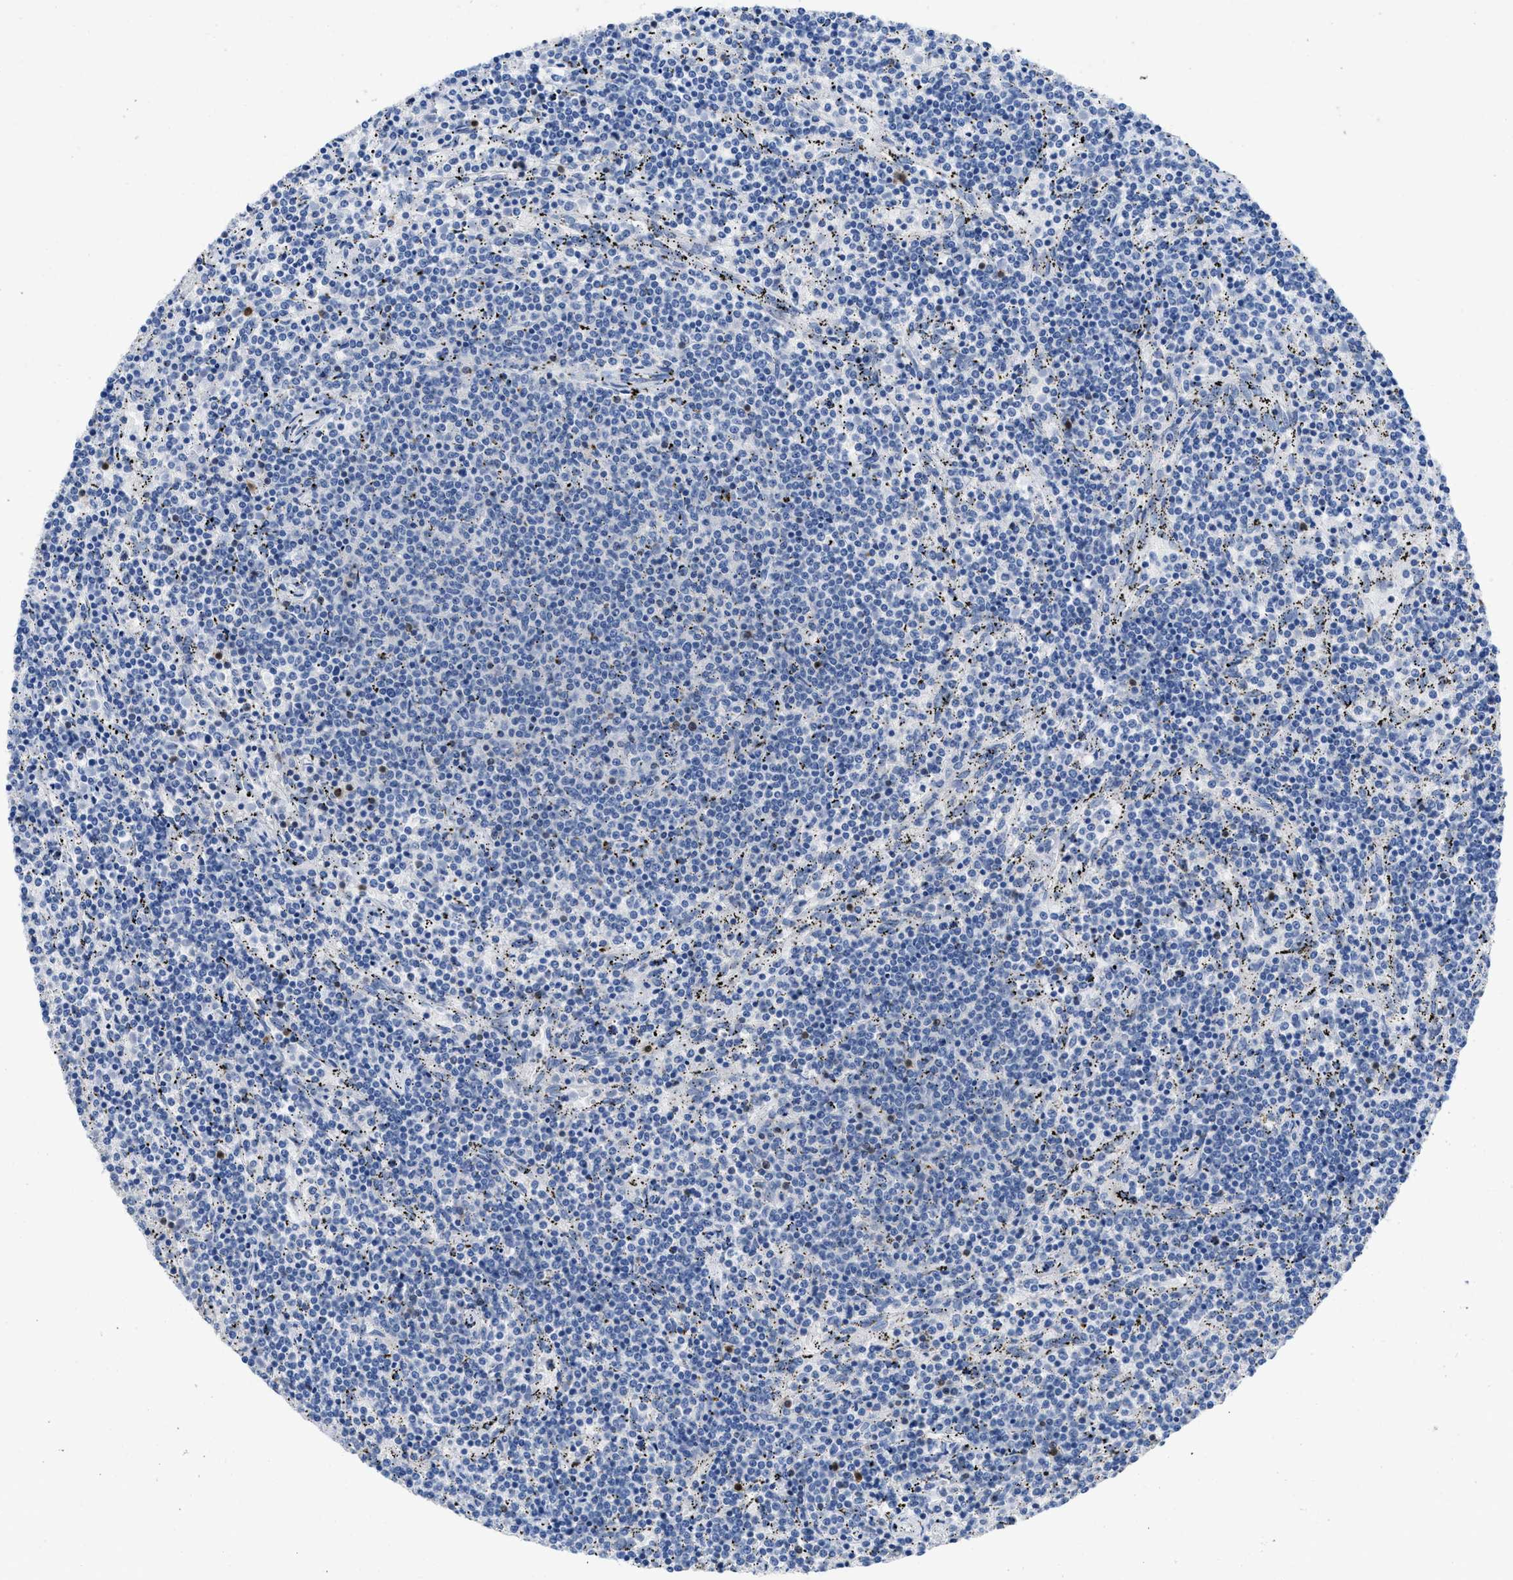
{"staining": {"intensity": "negative", "quantity": "none", "location": "none"}, "tissue": "lymphoma", "cell_type": "Tumor cells", "image_type": "cancer", "snomed": [{"axis": "morphology", "description": "Malignant lymphoma, non-Hodgkin's type, Low grade"}, {"axis": "topography", "description": "Spleen"}], "caption": "Immunohistochemistry micrograph of human lymphoma stained for a protein (brown), which demonstrates no staining in tumor cells.", "gene": "LEF1", "patient": {"sex": "female", "age": 50}}